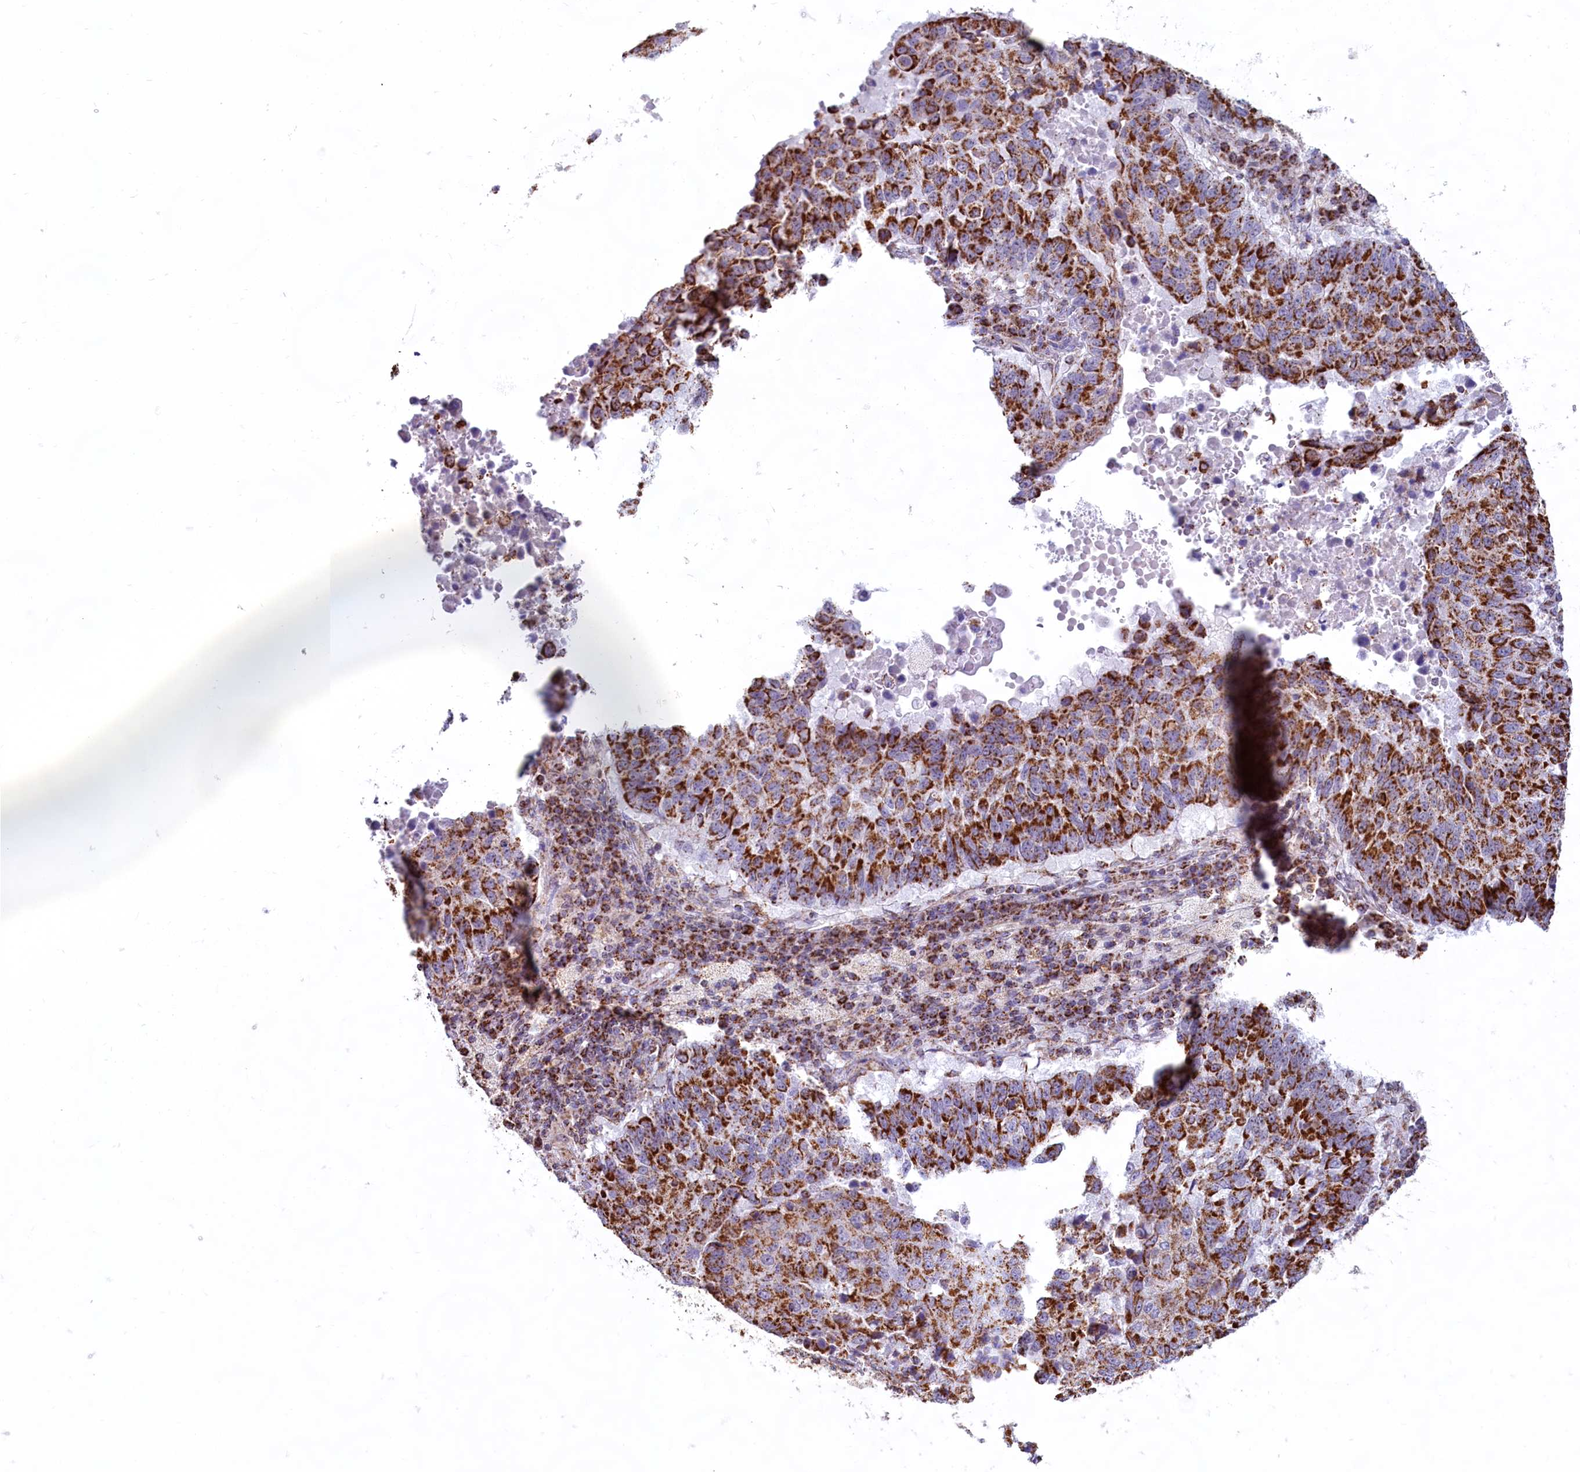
{"staining": {"intensity": "strong", "quantity": ">75%", "location": "cytoplasmic/membranous"}, "tissue": "lung cancer", "cell_type": "Tumor cells", "image_type": "cancer", "snomed": [{"axis": "morphology", "description": "Squamous cell carcinoma, NOS"}, {"axis": "topography", "description": "Lung"}], "caption": "A micrograph showing strong cytoplasmic/membranous positivity in approximately >75% of tumor cells in squamous cell carcinoma (lung), as visualized by brown immunohistochemical staining.", "gene": "C1D", "patient": {"sex": "male", "age": 73}}